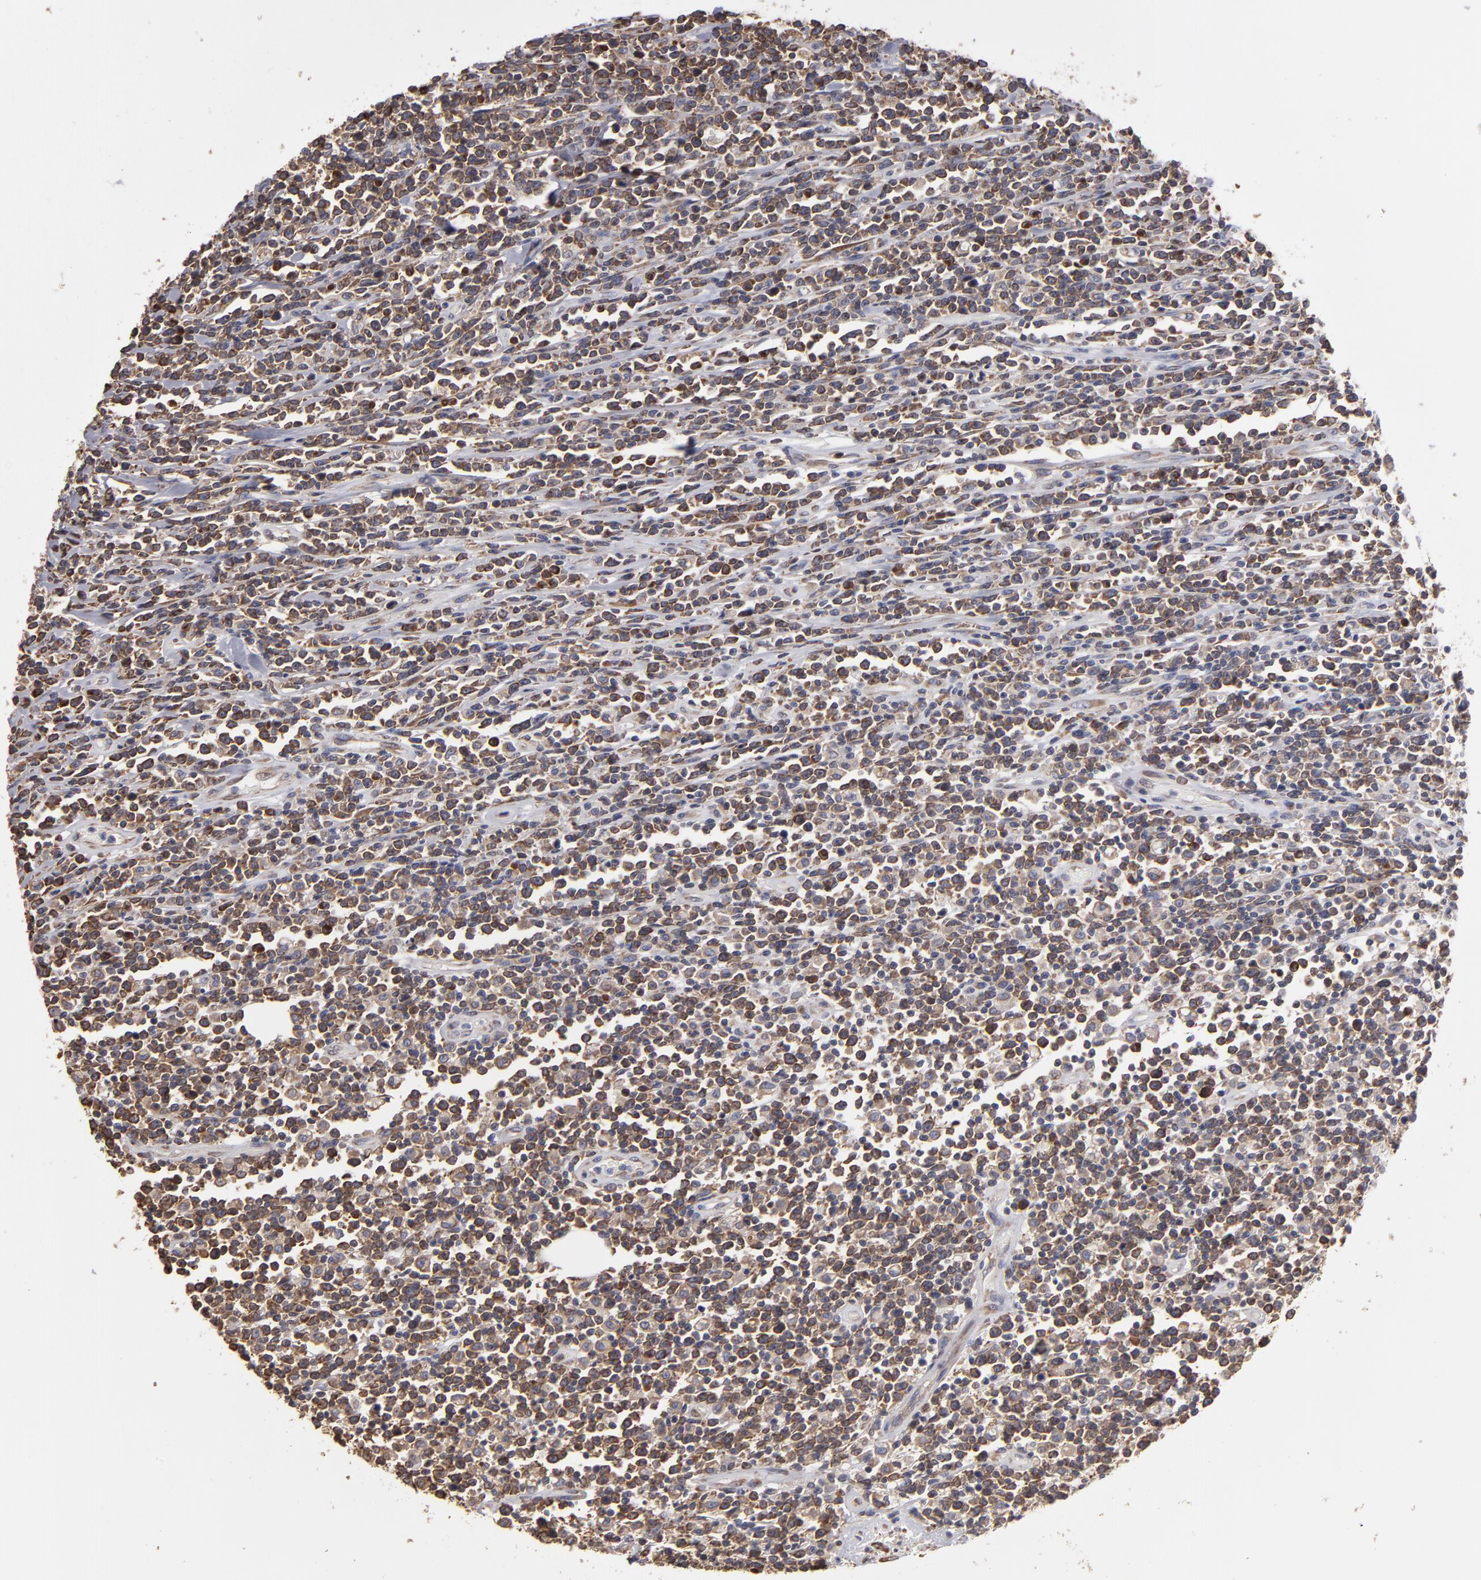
{"staining": {"intensity": "moderate", "quantity": ">75%", "location": "cytoplasmic/membranous"}, "tissue": "lymphoma", "cell_type": "Tumor cells", "image_type": "cancer", "snomed": [{"axis": "morphology", "description": "Malignant lymphoma, non-Hodgkin's type, High grade"}, {"axis": "topography", "description": "Colon"}], "caption": "Brown immunohistochemical staining in human lymphoma shows moderate cytoplasmic/membranous positivity in approximately >75% of tumor cells.", "gene": "SND1", "patient": {"sex": "male", "age": 82}}